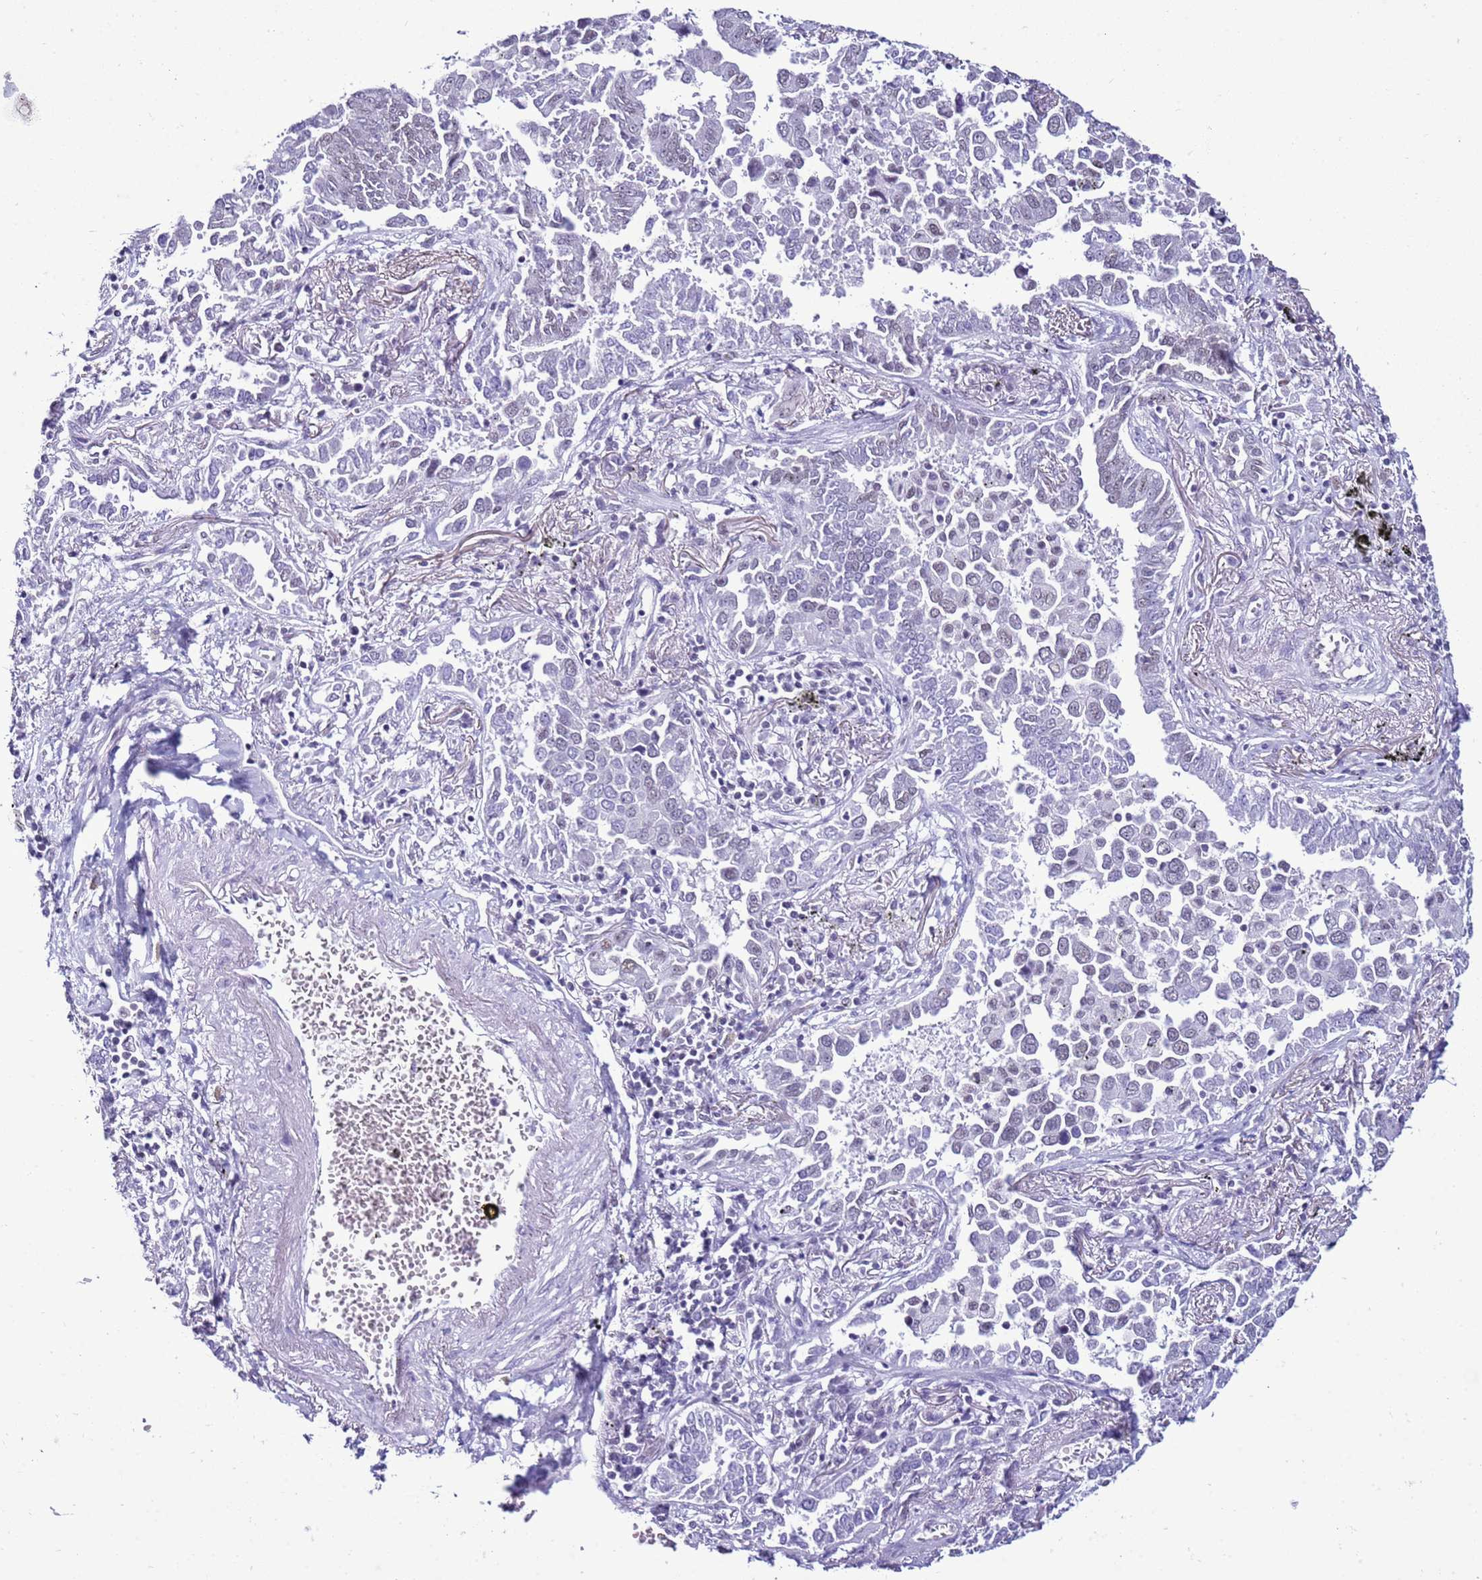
{"staining": {"intensity": "negative", "quantity": "none", "location": "none"}, "tissue": "lung cancer", "cell_type": "Tumor cells", "image_type": "cancer", "snomed": [{"axis": "morphology", "description": "Adenocarcinoma, NOS"}, {"axis": "topography", "description": "Lung"}], "caption": "Tumor cells are negative for protein expression in human lung cancer (adenocarcinoma). (DAB immunohistochemistry (IHC), high magnification).", "gene": "DHX15", "patient": {"sex": "male", "age": 67}}